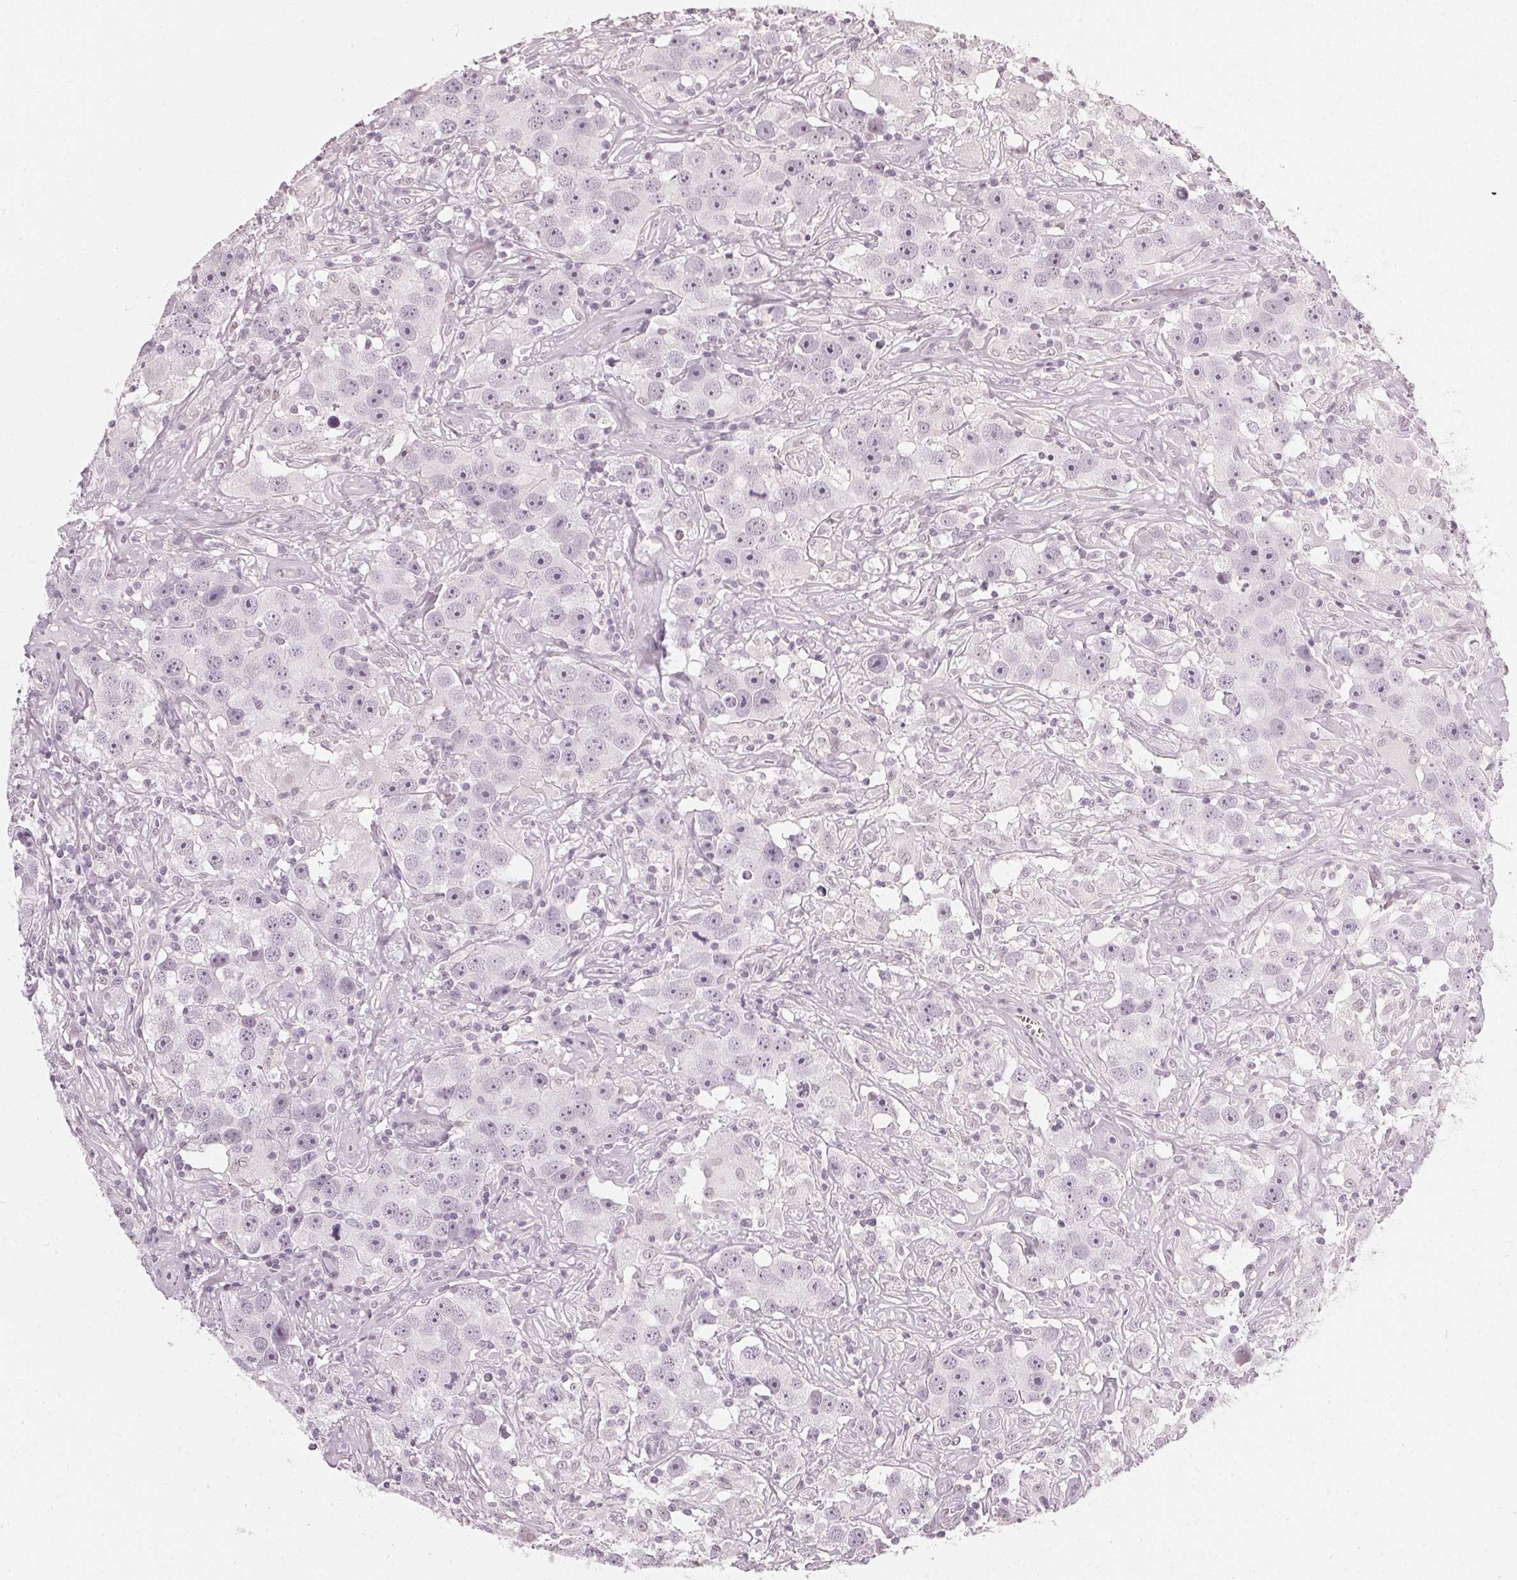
{"staining": {"intensity": "negative", "quantity": "none", "location": "none"}, "tissue": "testis cancer", "cell_type": "Tumor cells", "image_type": "cancer", "snomed": [{"axis": "morphology", "description": "Seminoma, NOS"}, {"axis": "topography", "description": "Testis"}], "caption": "Immunohistochemistry photomicrograph of human testis cancer stained for a protein (brown), which demonstrates no expression in tumor cells.", "gene": "DNAJC6", "patient": {"sex": "male", "age": 49}}